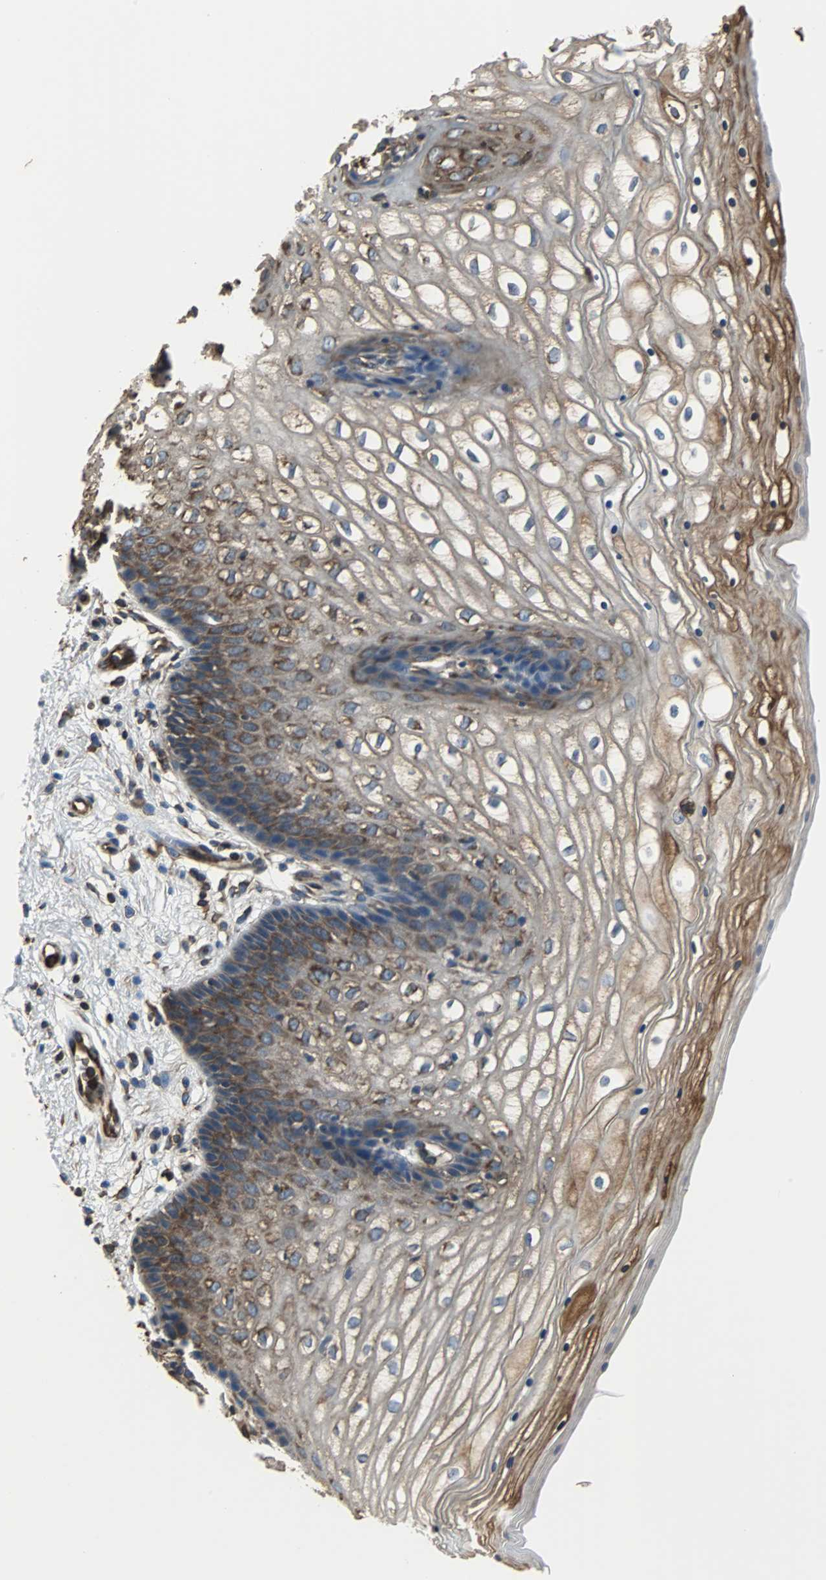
{"staining": {"intensity": "moderate", "quantity": "25%-75%", "location": "cytoplasmic/membranous"}, "tissue": "vagina", "cell_type": "Squamous epithelial cells", "image_type": "normal", "snomed": [{"axis": "morphology", "description": "Normal tissue, NOS"}, {"axis": "topography", "description": "Vagina"}], "caption": "Squamous epithelial cells show medium levels of moderate cytoplasmic/membranous positivity in about 25%-75% of cells in normal vagina.", "gene": "ACTN1", "patient": {"sex": "female", "age": 34}}